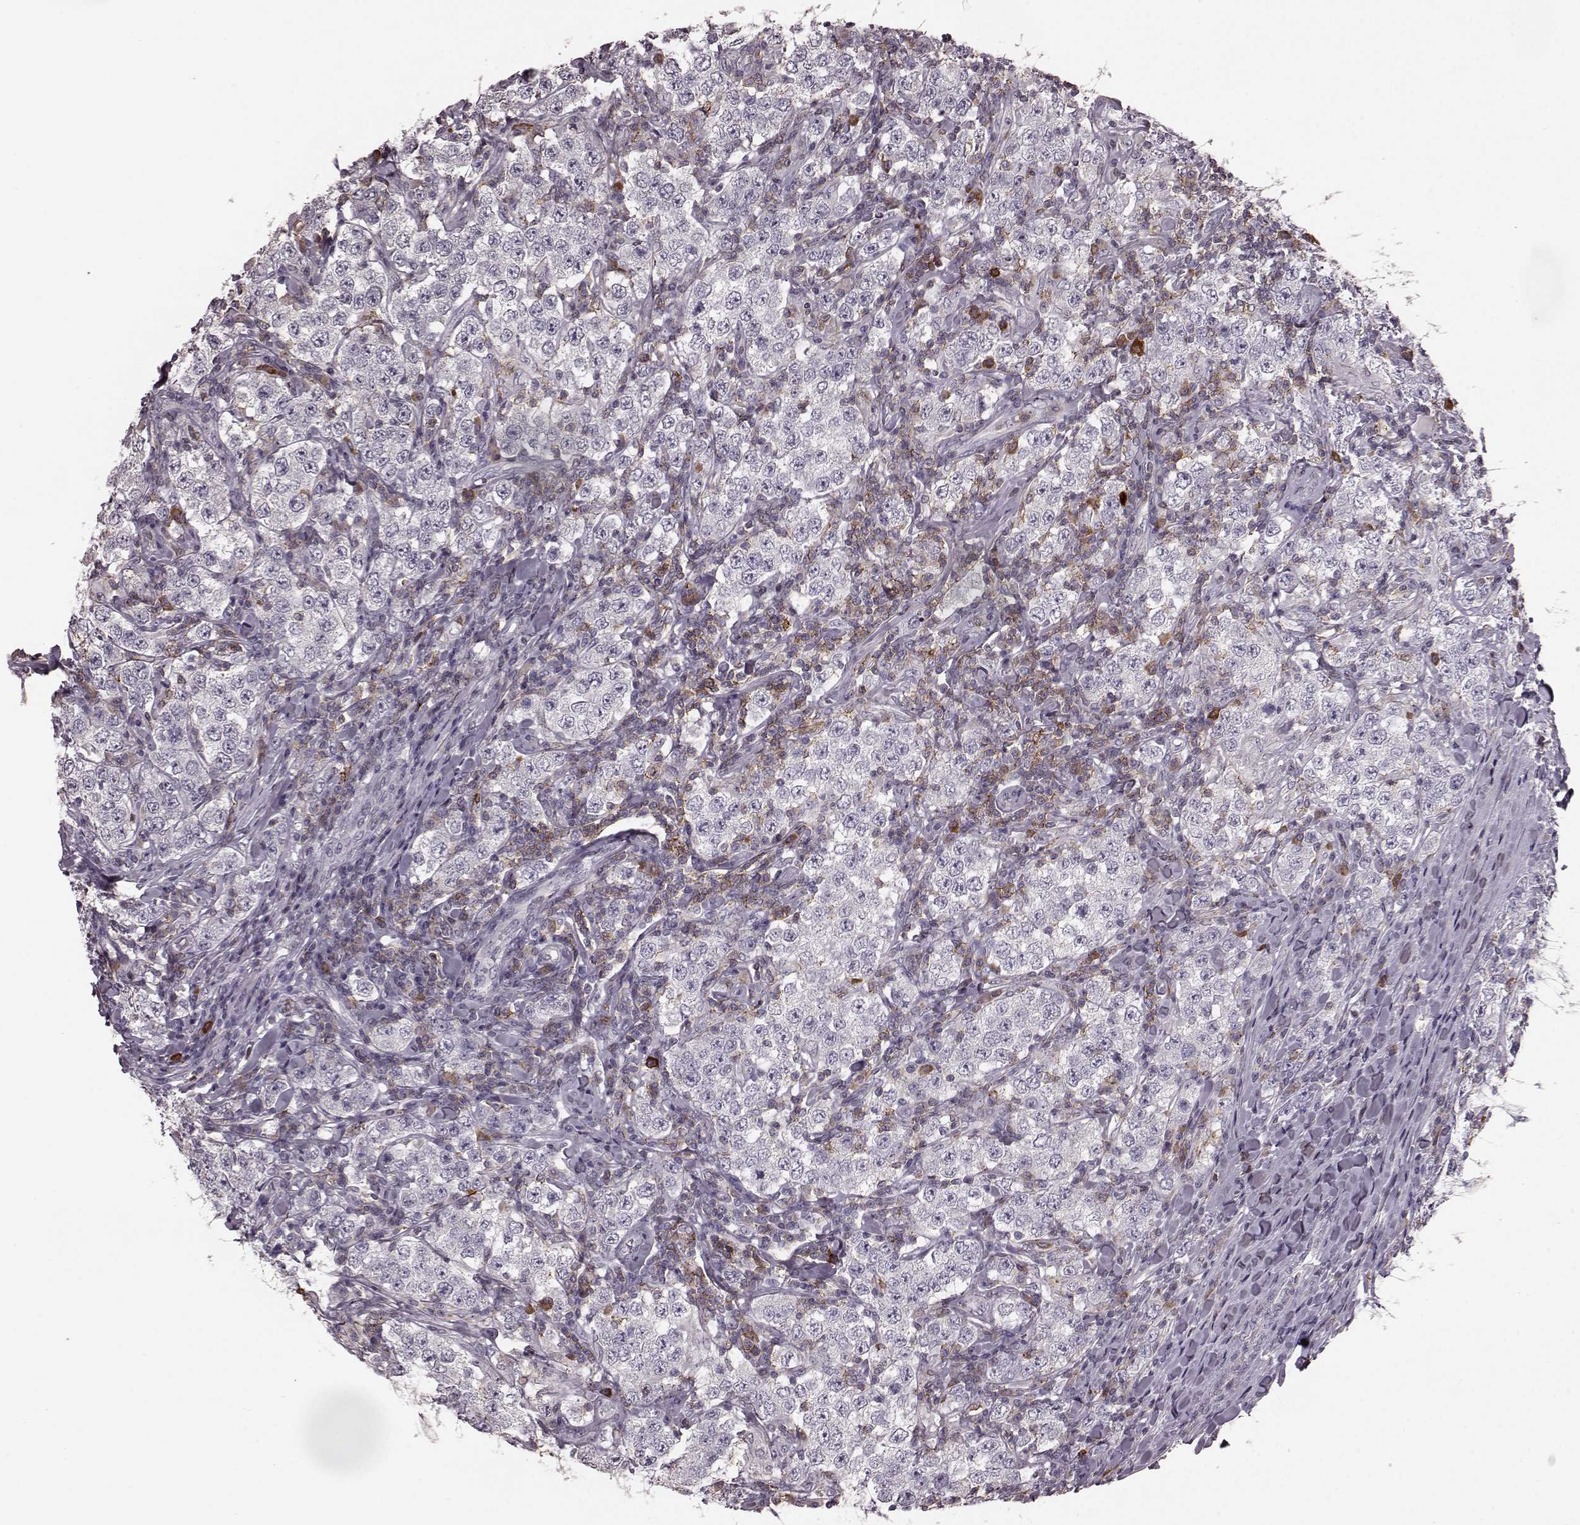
{"staining": {"intensity": "negative", "quantity": "none", "location": "none"}, "tissue": "testis cancer", "cell_type": "Tumor cells", "image_type": "cancer", "snomed": [{"axis": "morphology", "description": "Seminoma, NOS"}, {"axis": "morphology", "description": "Carcinoma, Embryonal, NOS"}, {"axis": "topography", "description": "Testis"}], "caption": "This is an immunohistochemistry photomicrograph of testis cancer. There is no staining in tumor cells.", "gene": "CD28", "patient": {"sex": "male", "age": 41}}